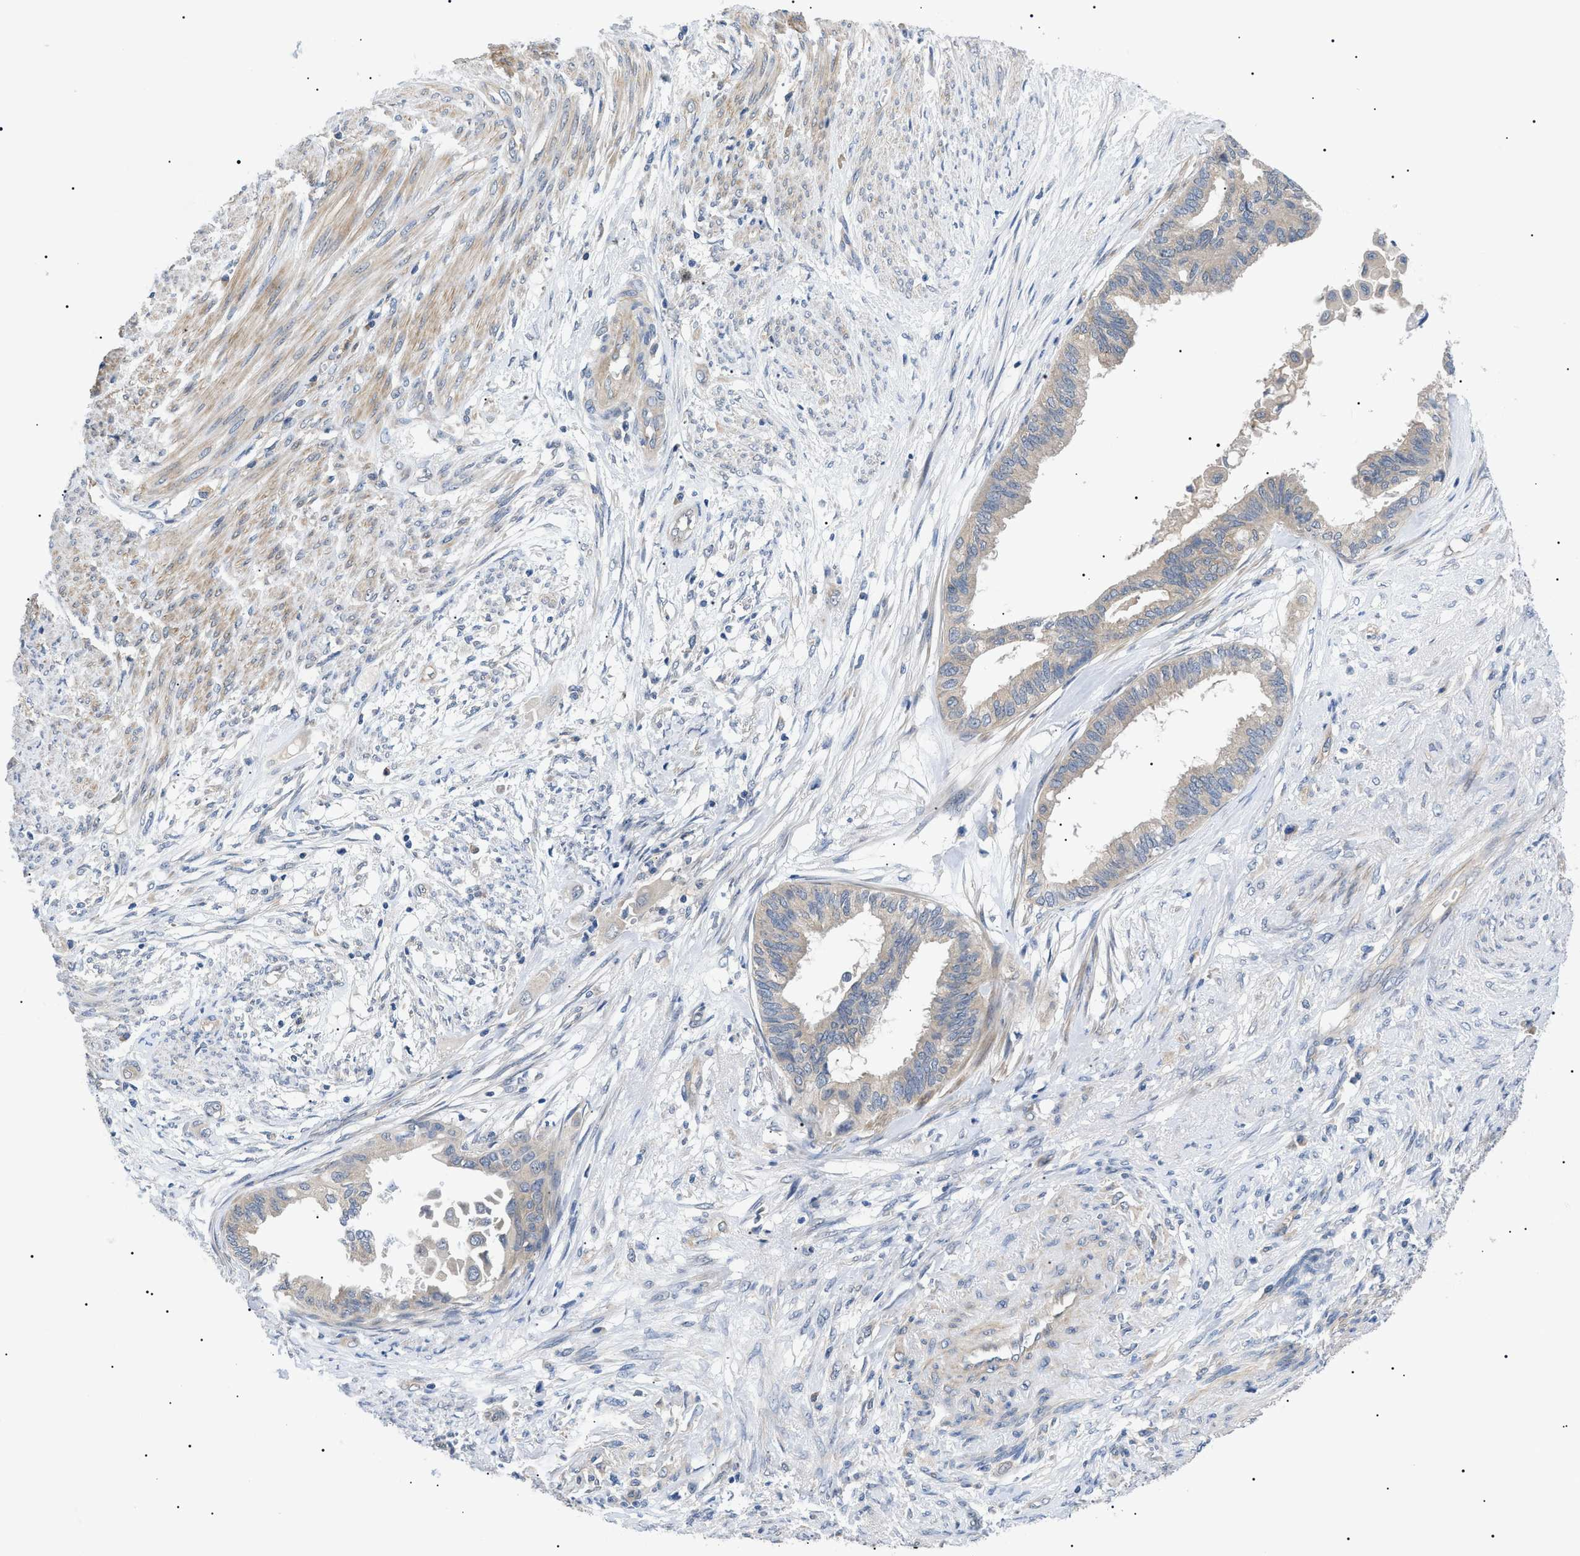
{"staining": {"intensity": "negative", "quantity": "none", "location": "none"}, "tissue": "cervical cancer", "cell_type": "Tumor cells", "image_type": "cancer", "snomed": [{"axis": "morphology", "description": "Normal tissue, NOS"}, {"axis": "morphology", "description": "Adenocarcinoma, NOS"}, {"axis": "topography", "description": "Cervix"}, {"axis": "topography", "description": "Endometrium"}], "caption": "Human adenocarcinoma (cervical) stained for a protein using immunohistochemistry demonstrates no positivity in tumor cells.", "gene": "RIPK1", "patient": {"sex": "female", "age": 86}}